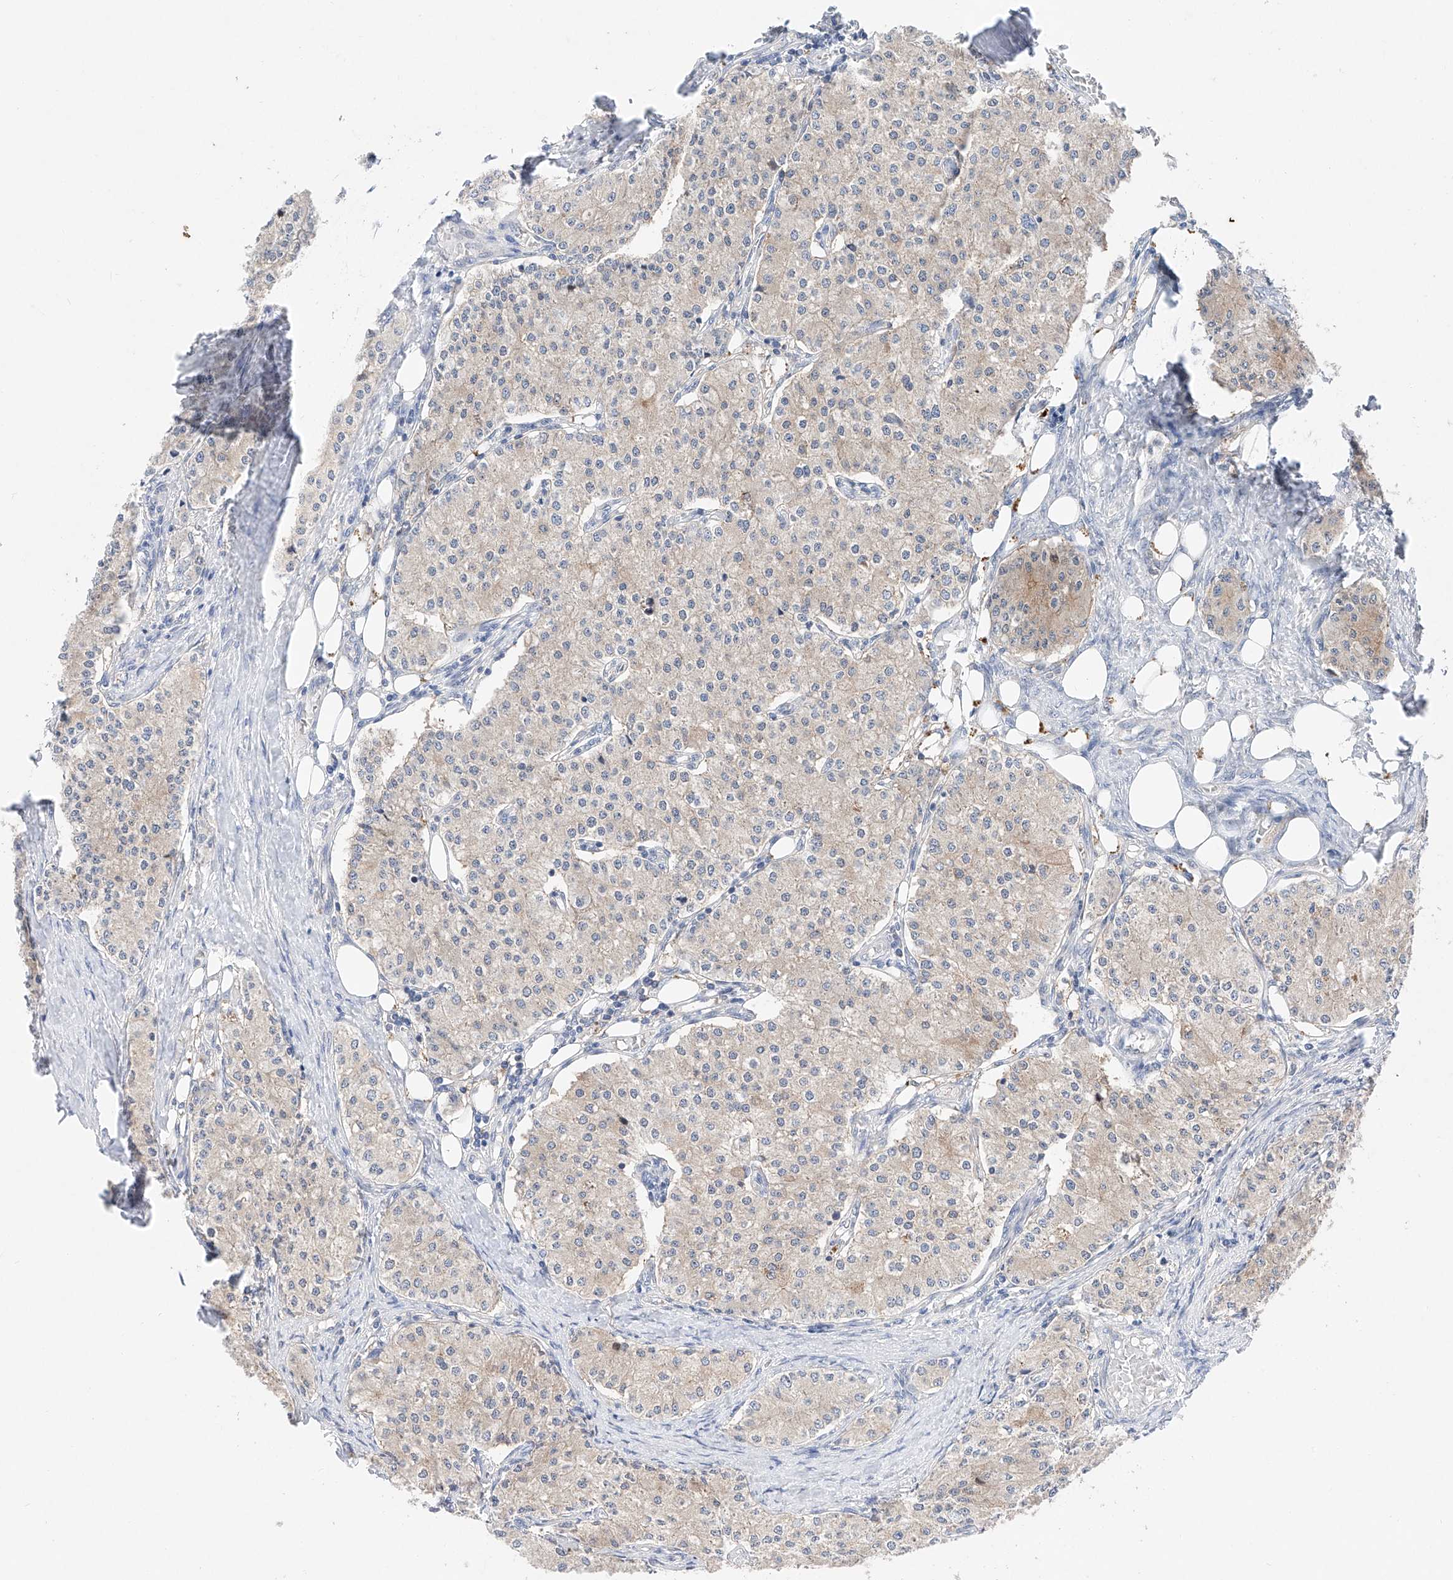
{"staining": {"intensity": "weak", "quantity": "<25%", "location": "cytoplasmic/membranous"}, "tissue": "carcinoid", "cell_type": "Tumor cells", "image_type": "cancer", "snomed": [{"axis": "morphology", "description": "Carcinoid, malignant, NOS"}, {"axis": "topography", "description": "Colon"}], "caption": "Immunohistochemistry (IHC) histopathology image of carcinoid (malignant) stained for a protein (brown), which reveals no staining in tumor cells.", "gene": "FUCA2", "patient": {"sex": "female", "age": 52}}